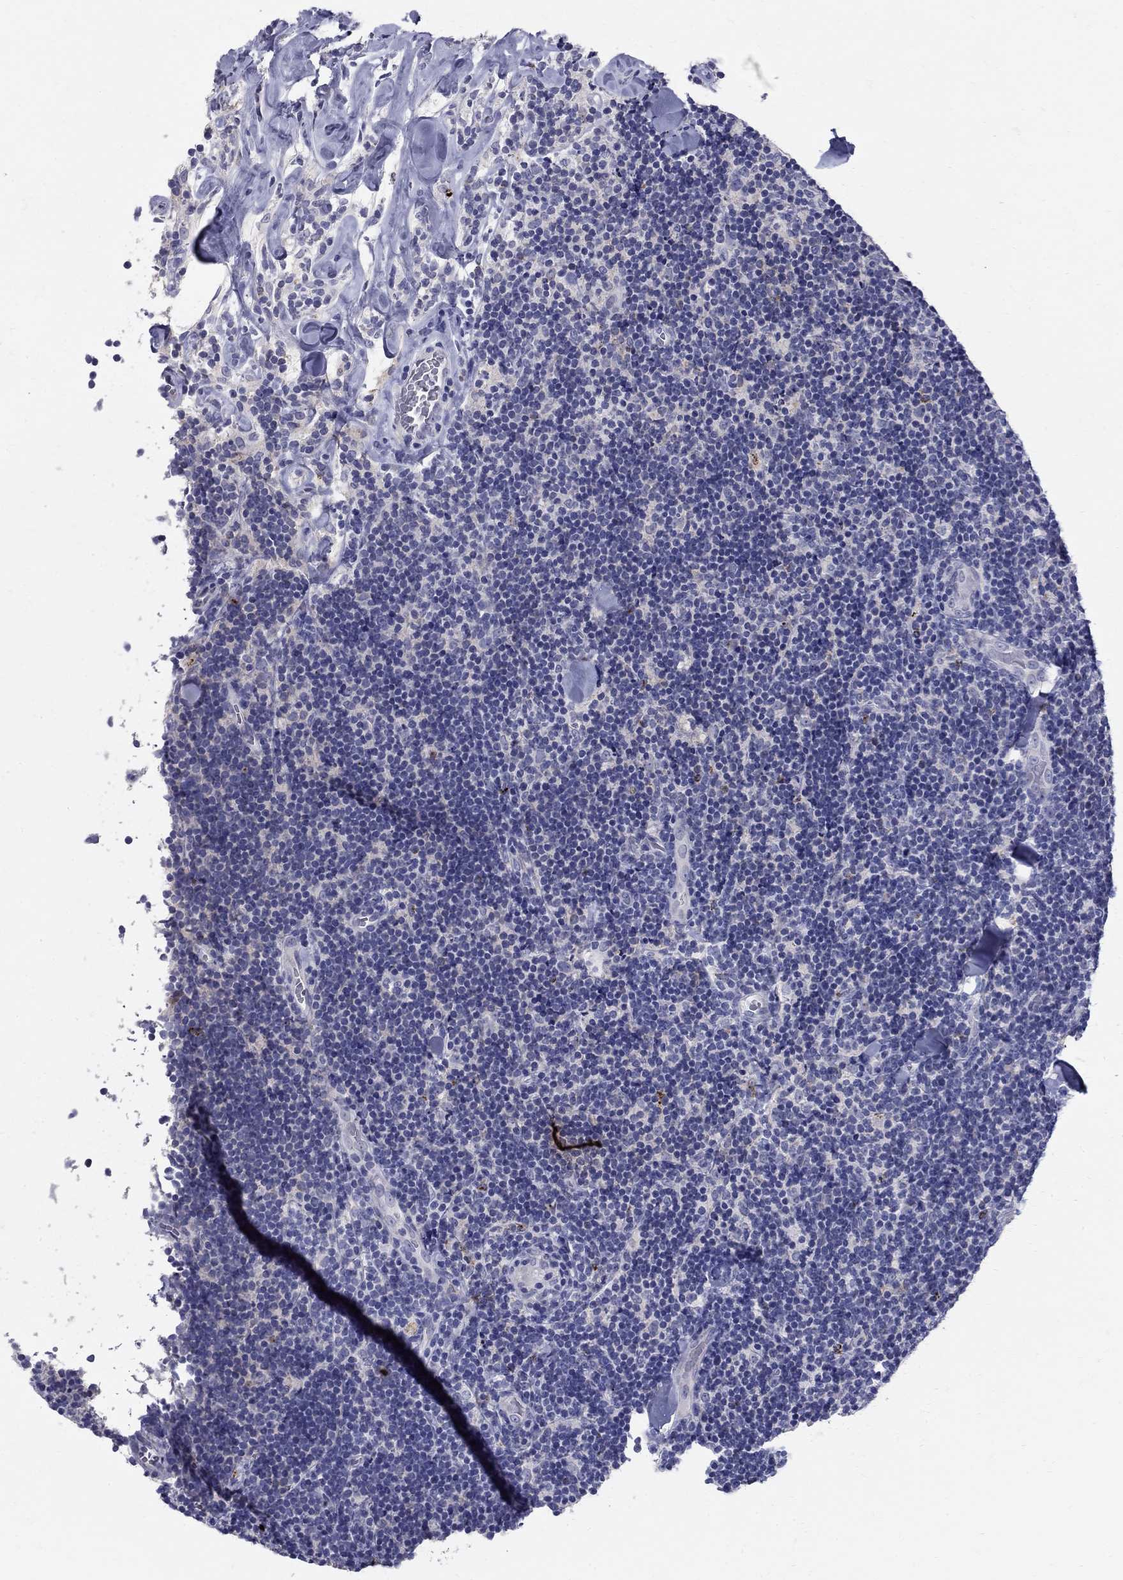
{"staining": {"intensity": "negative", "quantity": "none", "location": "none"}, "tissue": "lymphoma", "cell_type": "Tumor cells", "image_type": "cancer", "snomed": [{"axis": "morphology", "description": "Malignant lymphoma, non-Hodgkin's type, Low grade"}, {"axis": "topography", "description": "Lymph node"}], "caption": "High magnification brightfield microscopy of lymphoma stained with DAB (brown) and counterstained with hematoxylin (blue): tumor cells show no significant positivity.", "gene": "TP53TG5", "patient": {"sex": "female", "age": 56}}